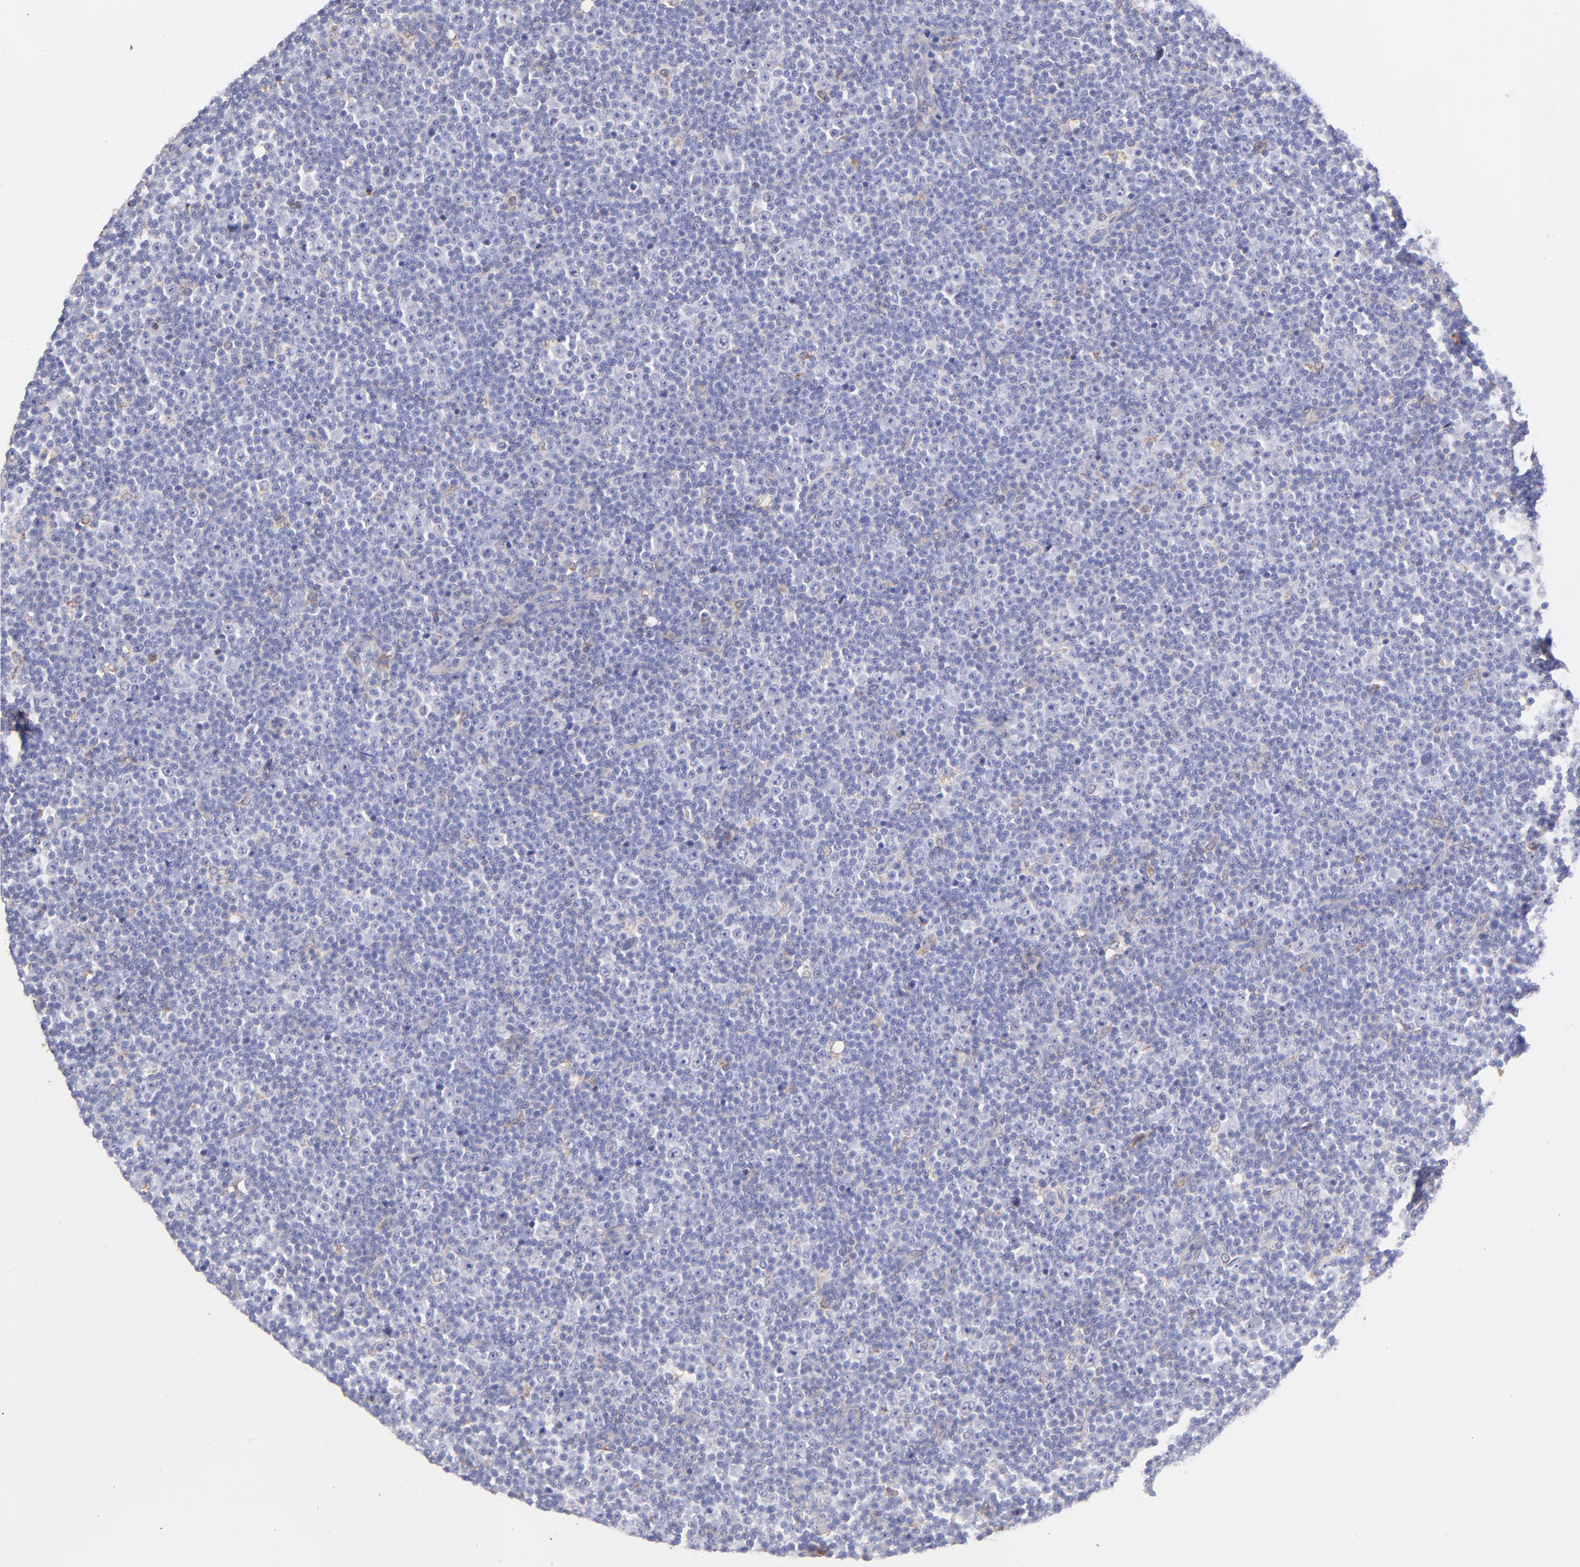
{"staining": {"intensity": "negative", "quantity": "none", "location": "none"}, "tissue": "lymphoma", "cell_type": "Tumor cells", "image_type": "cancer", "snomed": [{"axis": "morphology", "description": "Malignant lymphoma, non-Hodgkin's type, Low grade"}, {"axis": "topography", "description": "Lymph node"}], "caption": "DAB (3,3'-diaminobenzidine) immunohistochemical staining of lymphoma reveals no significant expression in tumor cells. (DAB immunohistochemistry (IHC), high magnification).", "gene": "BGN", "patient": {"sex": "female", "age": 67}}